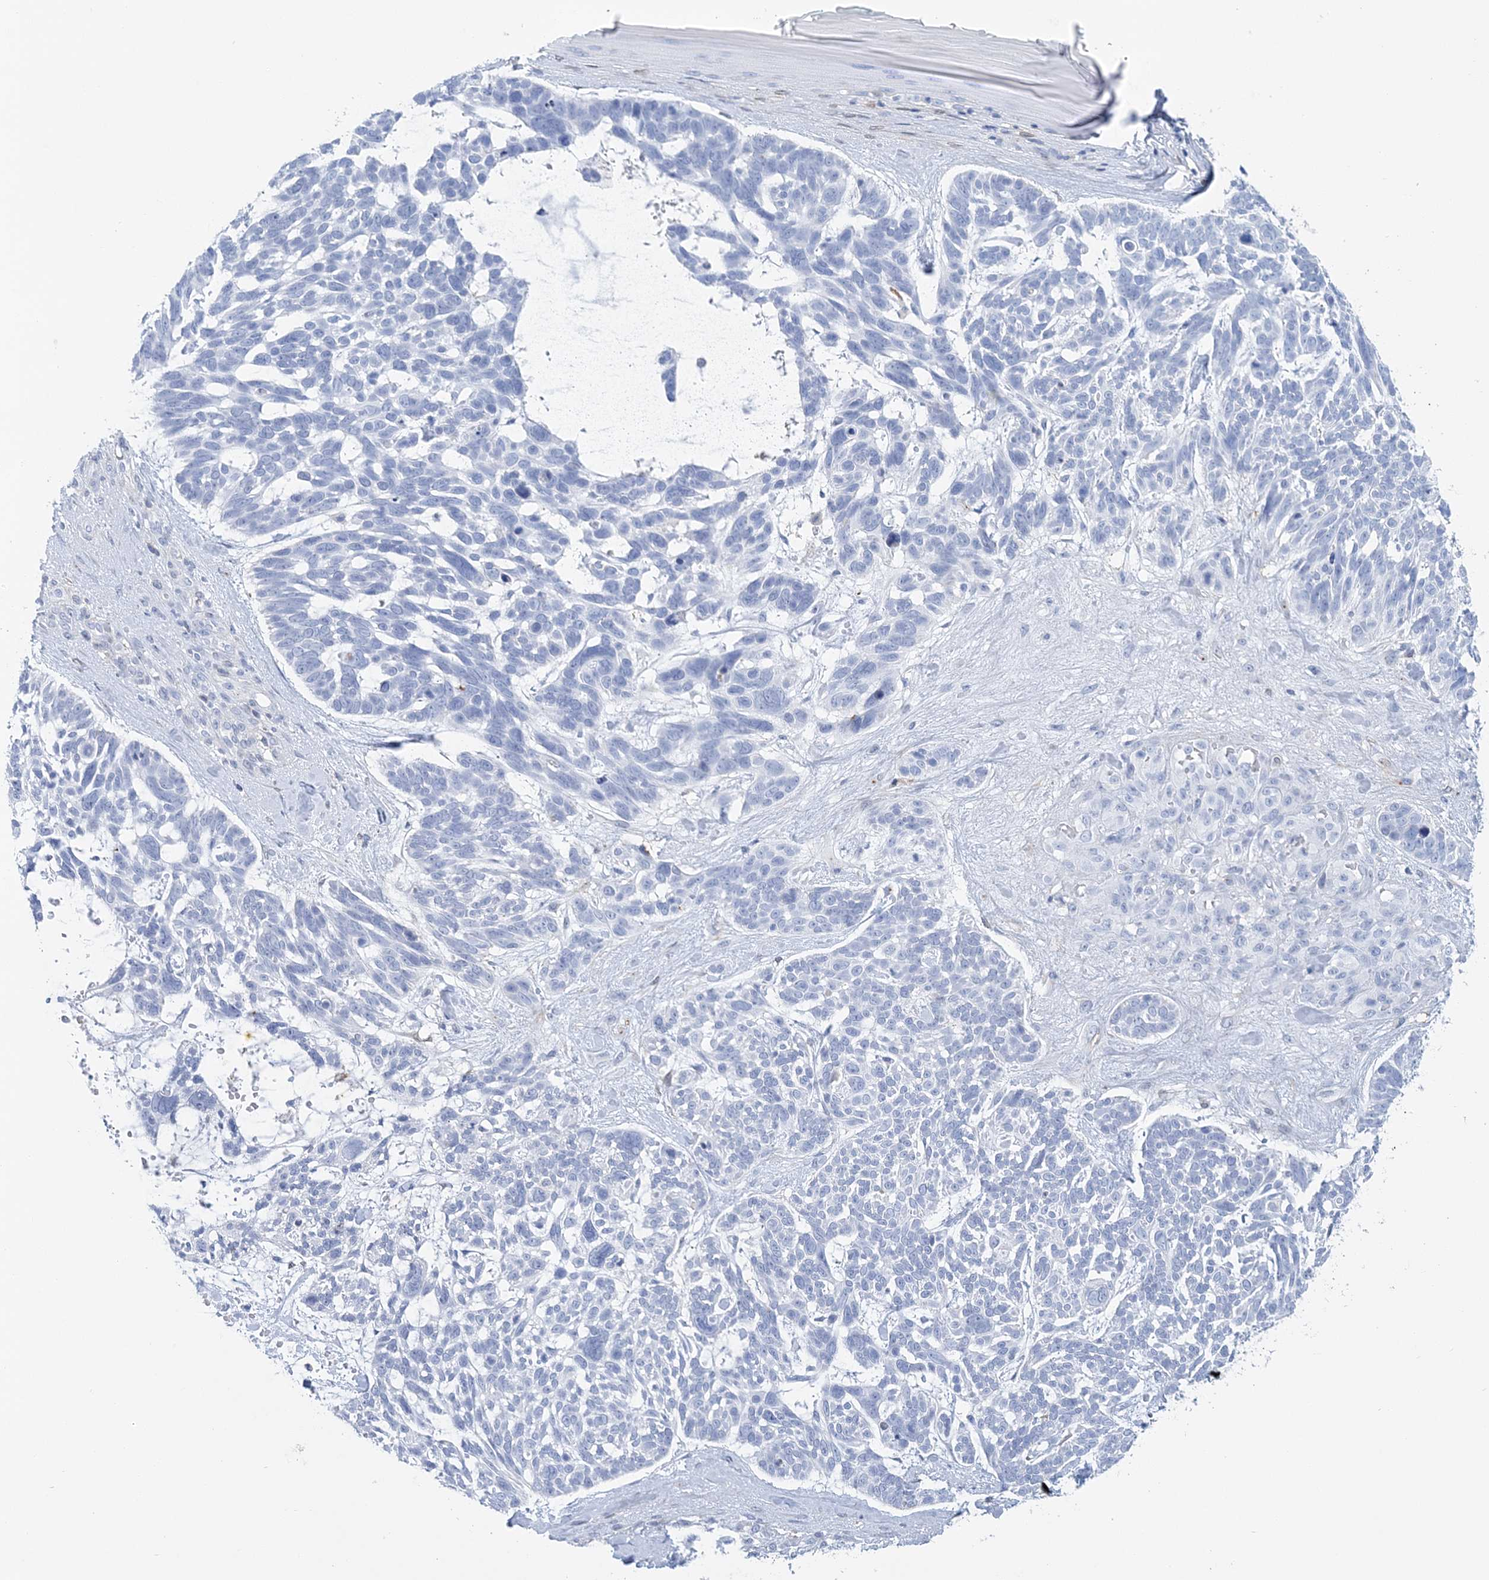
{"staining": {"intensity": "negative", "quantity": "none", "location": "none"}, "tissue": "skin cancer", "cell_type": "Tumor cells", "image_type": "cancer", "snomed": [{"axis": "morphology", "description": "Basal cell carcinoma"}, {"axis": "topography", "description": "Skin"}], "caption": "Immunohistochemical staining of human basal cell carcinoma (skin) exhibits no significant staining in tumor cells.", "gene": "NKX6-1", "patient": {"sex": "male", "age": 88}}